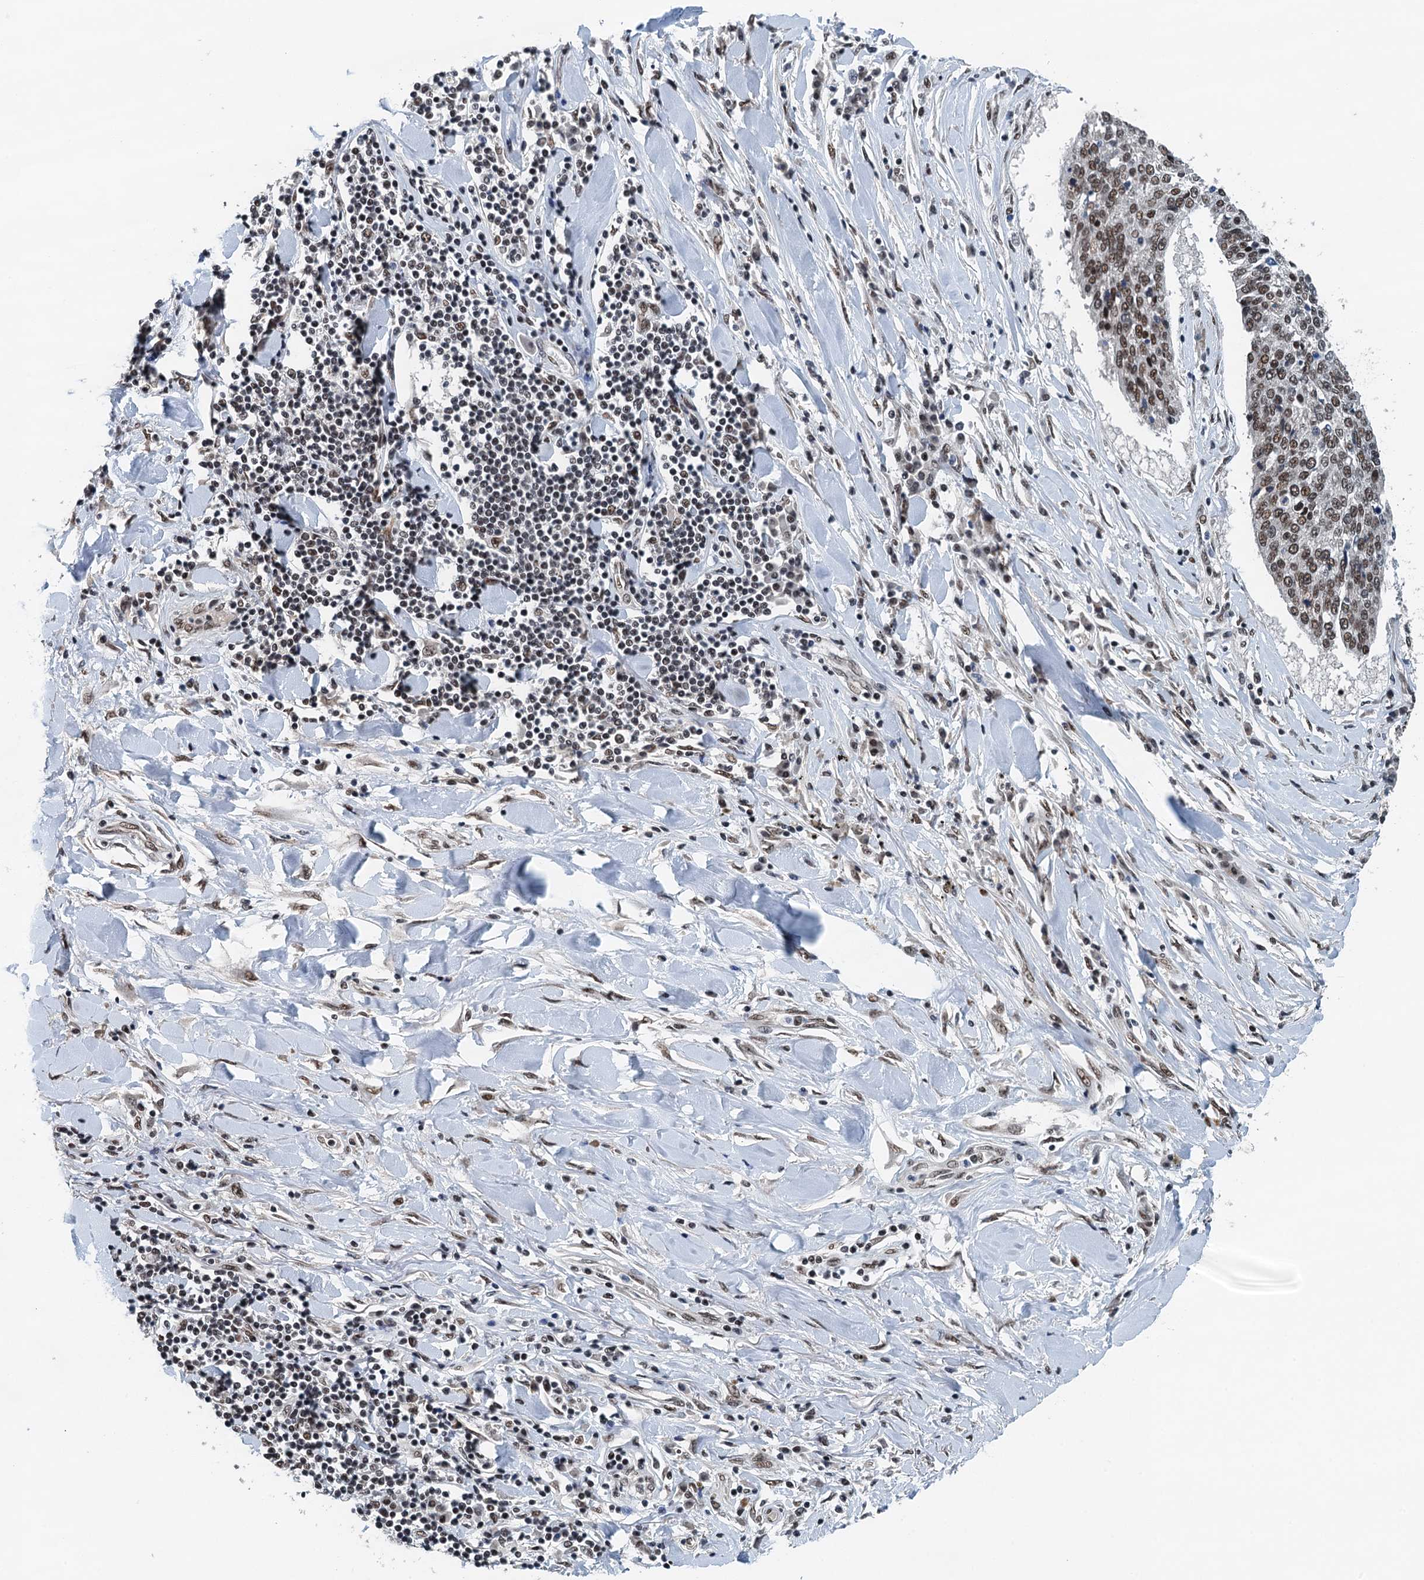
{"staining": {"intensity": "moderate", "quantity": ">75%", "location": "nuclear"}, "tissue": "lung cancer", "cell_type": "Tumor cells", "image_type": "cancer", "snomed": [{"axis": "morphology", "description": "Normal tissue, NOS"}, {"axis": "morphology", "description": "Squamous cell carcinoma, NOS"}, {"axis": "topography", "description": "Cartilage tissue"}, {"axis": "topography", "description": "Bronchus"}, {"axis": "topography", "description": "Lung"}, {"axis": "topography", "description": "Peripheral nerve tissue"}], "caption": "Tumor cells demonstrate moderate nuclear positivity in about >75% of cells in squamous cell carcinoma (lung).", "gene": "MTA3", "patient": {"sex": "female", "age": 49}}